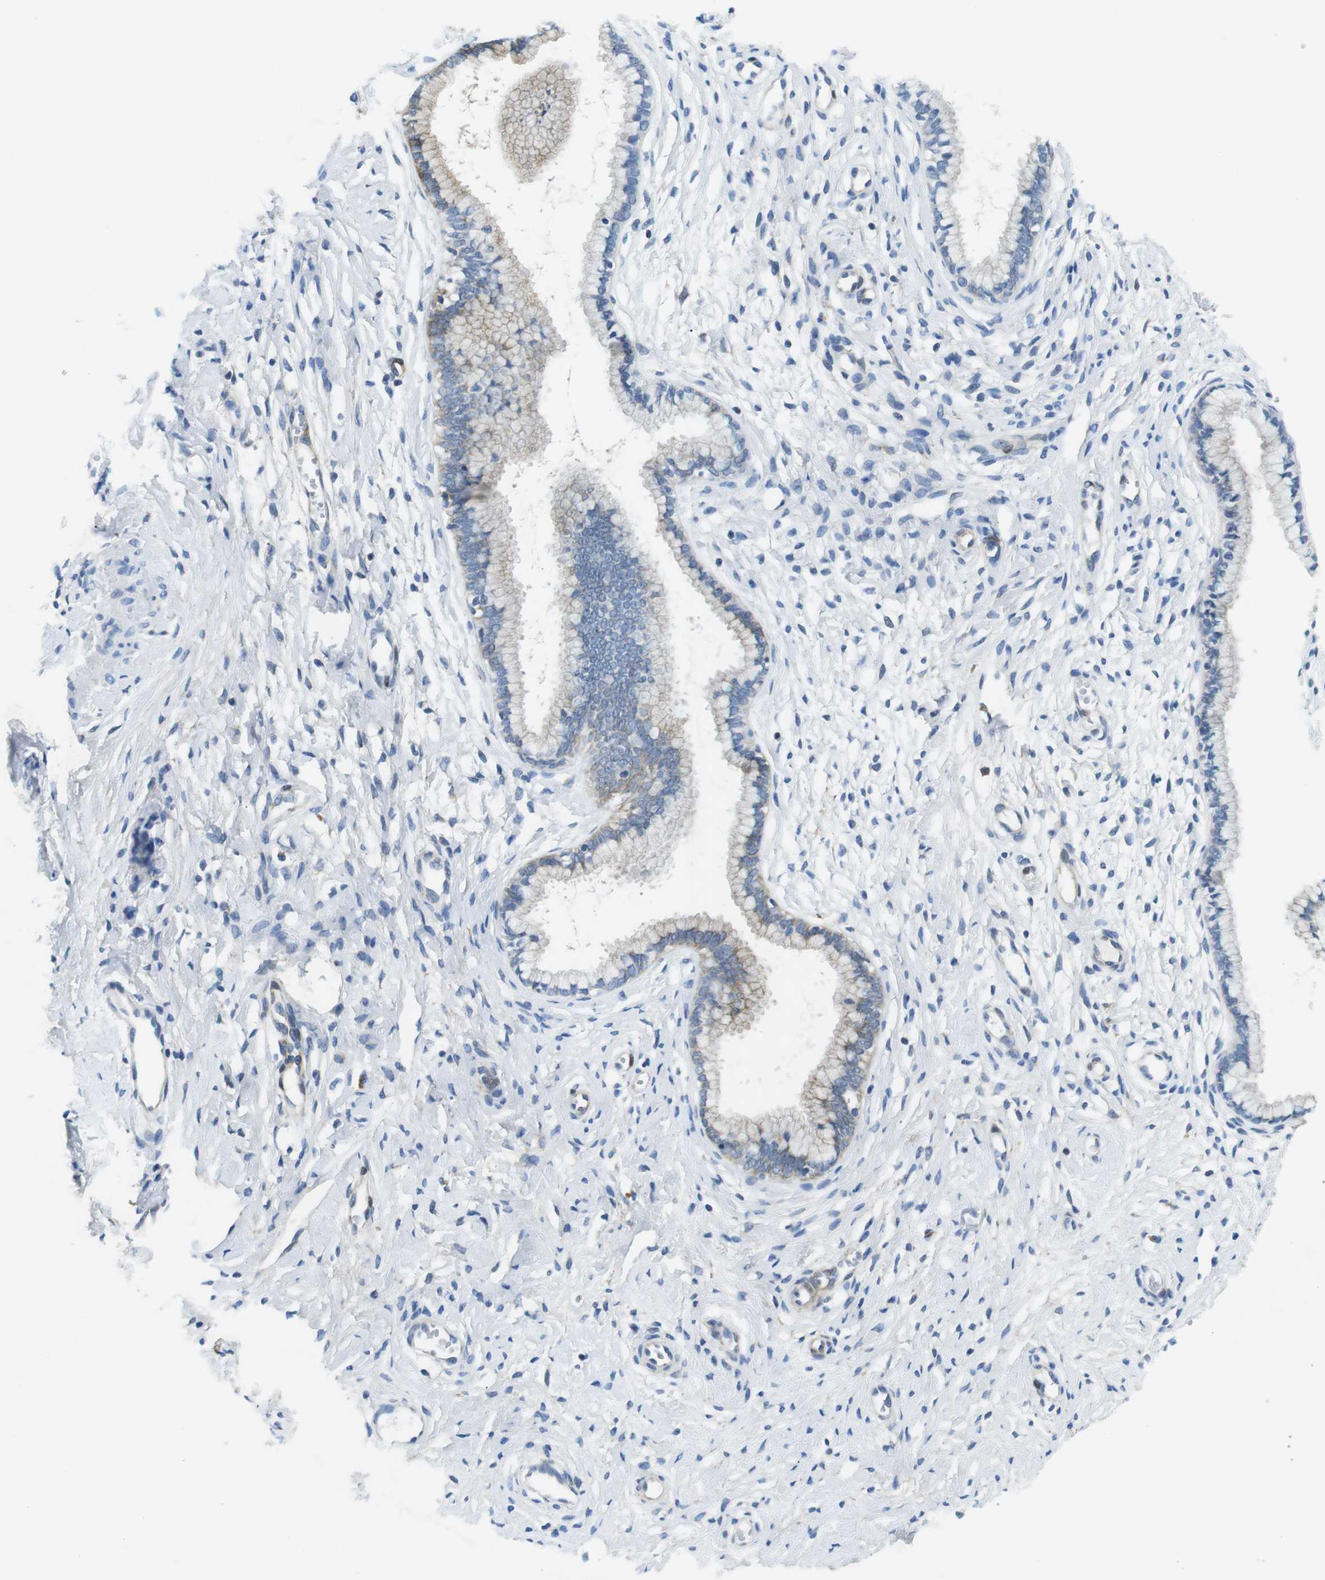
{"staining": {"intensity": "negative", "quantity": "none", "location": "none"}, "tissue": "cervix", "cell_type": "Glandular cells", "image_type": "normal", "snomed": [{"axis": "morphology", "description": "Normal tissue, NOS"}, {"axis": "topography", "description": "Cervix"}], "caption": "Glandular cells are negative for protein expression in normal human cervix. (Stains: DAB (3,3'-diaminobenzidine) immunohistochemistry (IHC) with hematoxylin counter stain, Microscopy: brightfield microscopy at high magnification).", "gene": "PHLDA1", "patient": {"sex": "female", "age": 65}}